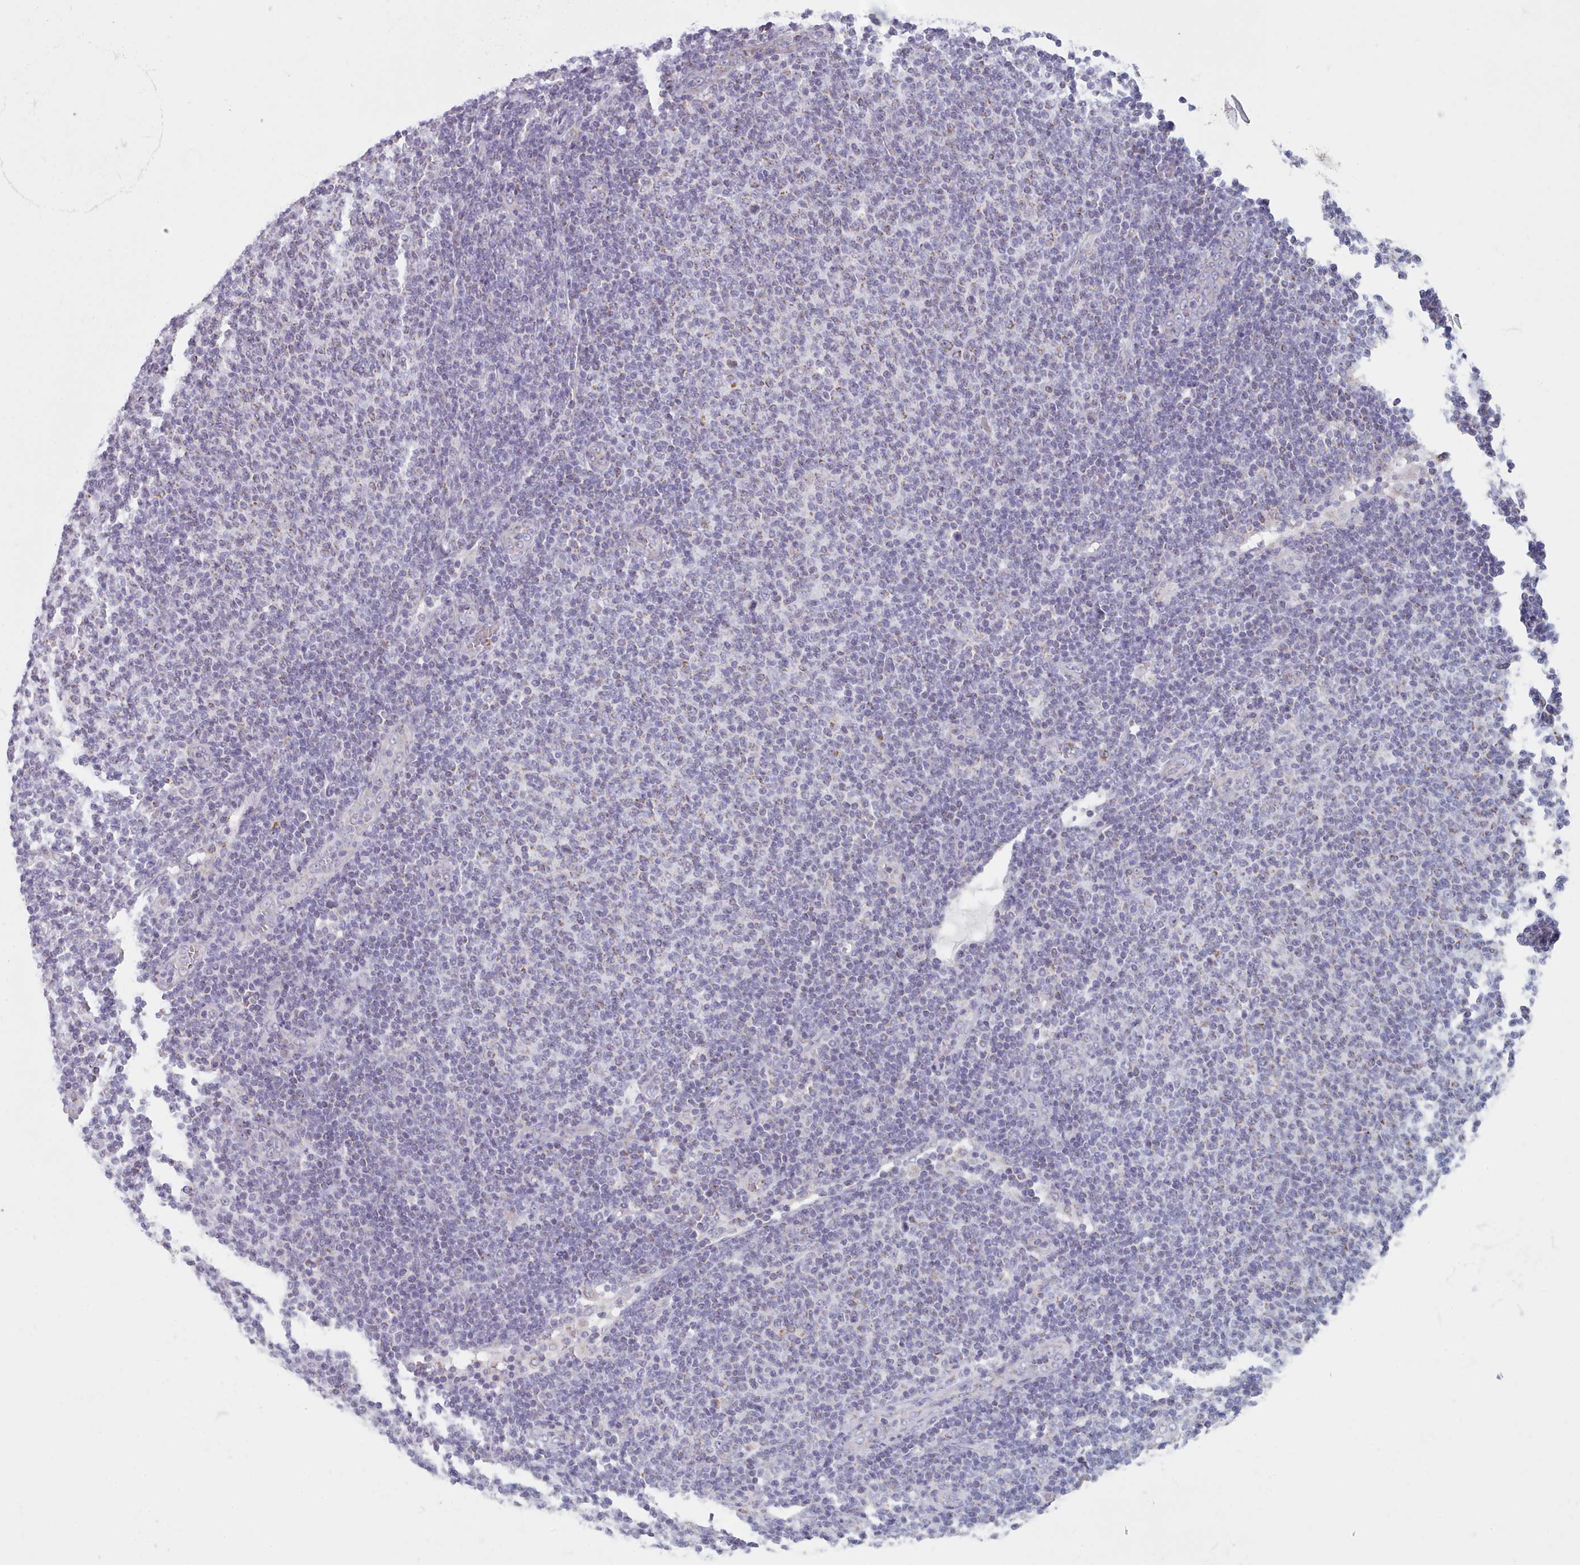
{"staining": {"intensity": "negative", "quantity": "none", "location": "none"}, "tissue": "lymphoma", "cell_type": "Tumor cells", "image_type": "cancer", "snomed": [{"axis": "morphology", "description": "Malignant lymphoma, non-Hodgkin's type, Low grade"}, {"axis": "topography", "description": "Lymph node"}], "caption": "Tumor cells are negative for brown protein staining in lymphoma.", "gene": "HAO1", "patient": {"sex": "male", "age": 66}}